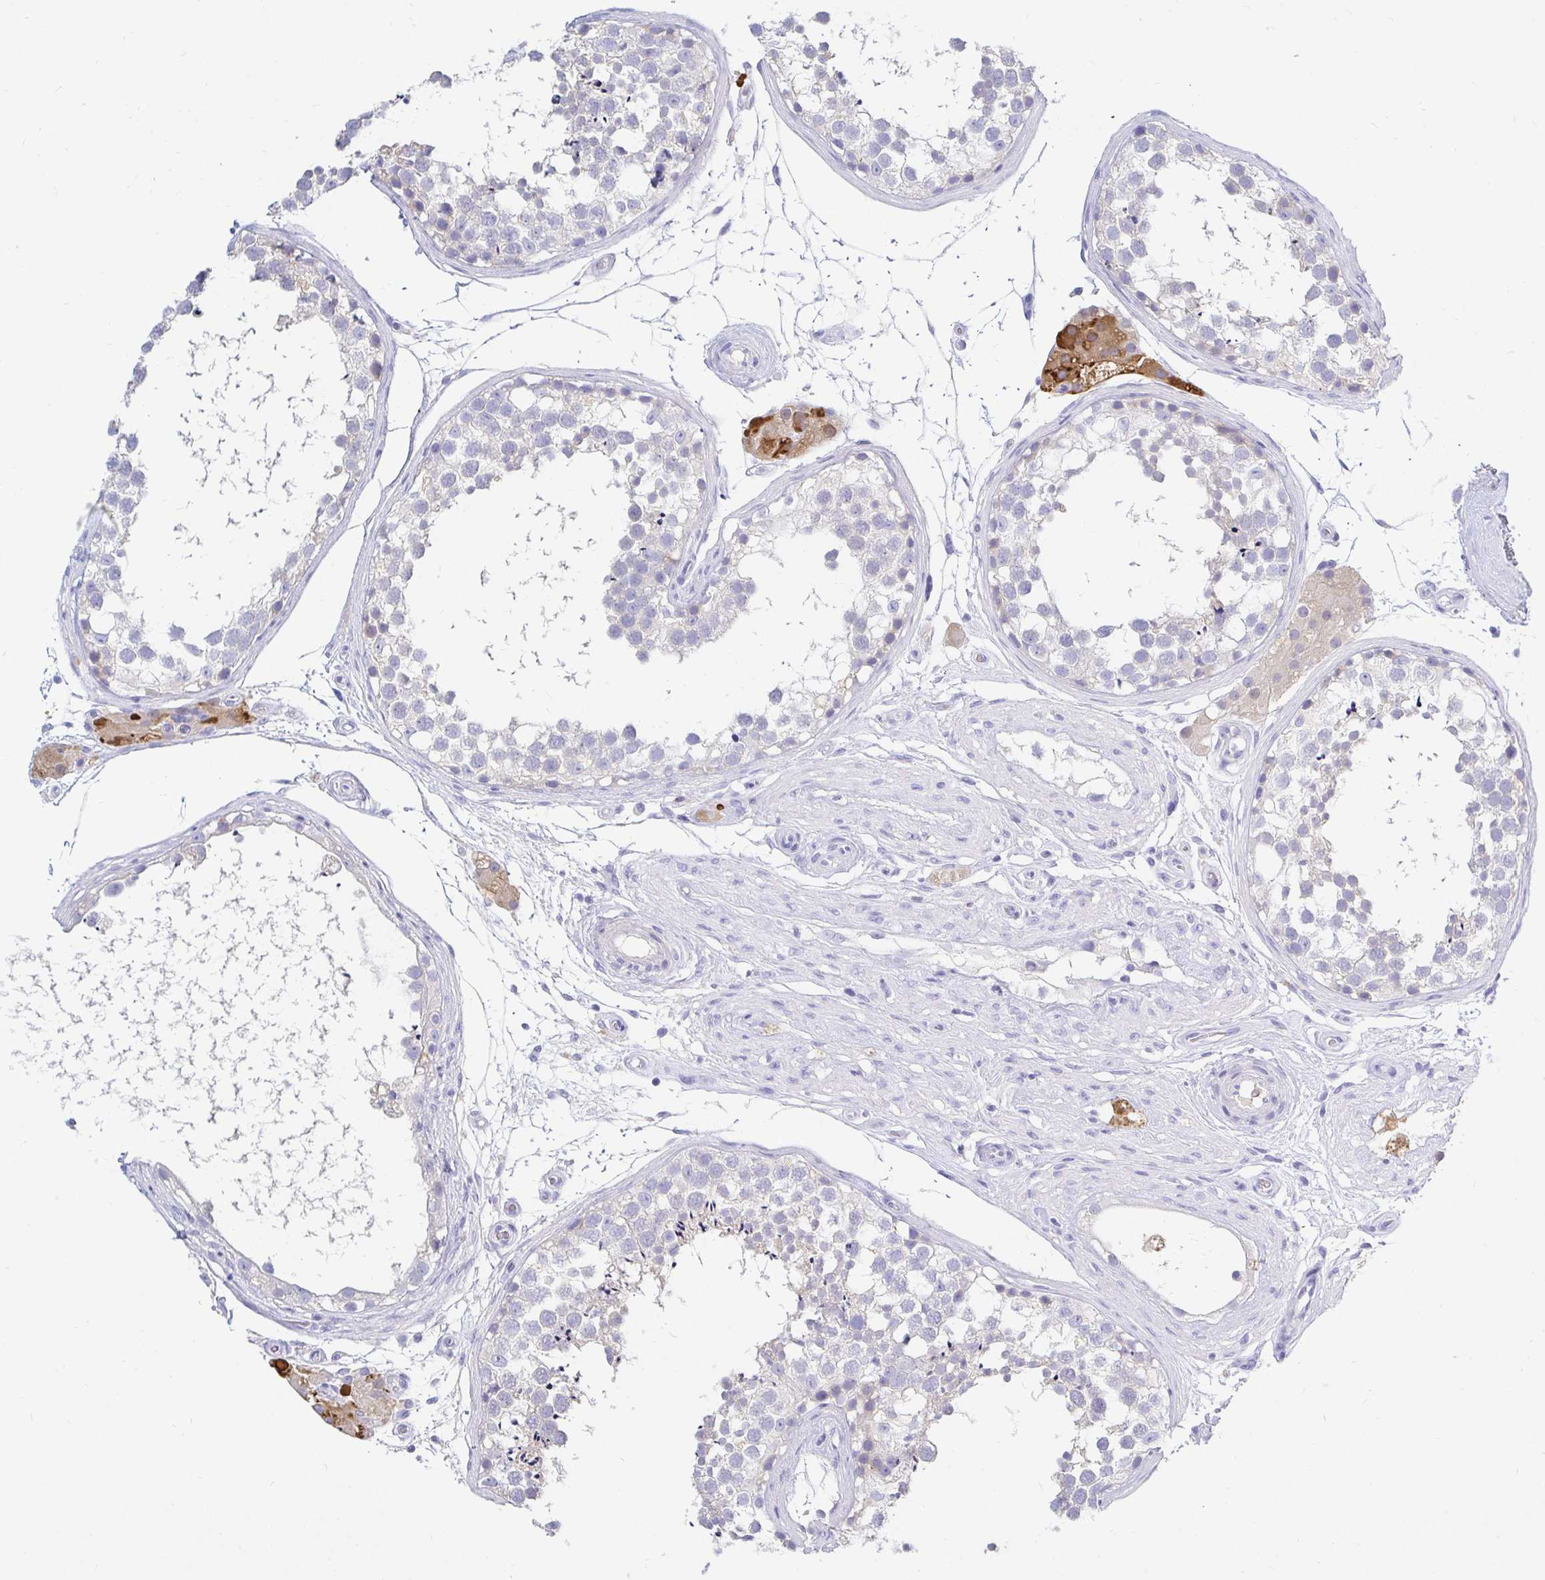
{"staining": {"intensity": "negative", "quantity": "none", "location": "none"}, "tissue": "testis", "cell_type": "Cells in seminiferous ducts", "image_type": "normal", "snomed": [{"axis": "morphology", "description": "Normal tissue, NOS"}, {"axis": "morphology", "description": "Seminoma, NOS"}, {"axis": "topography", "description": "Testis"}], "caption": "Human testis stained for a protein using IHC displays no staining in cells in seminiferous ducts.", "gene": "NR2E1", "patient": {"sex": "male", "age": 65}}